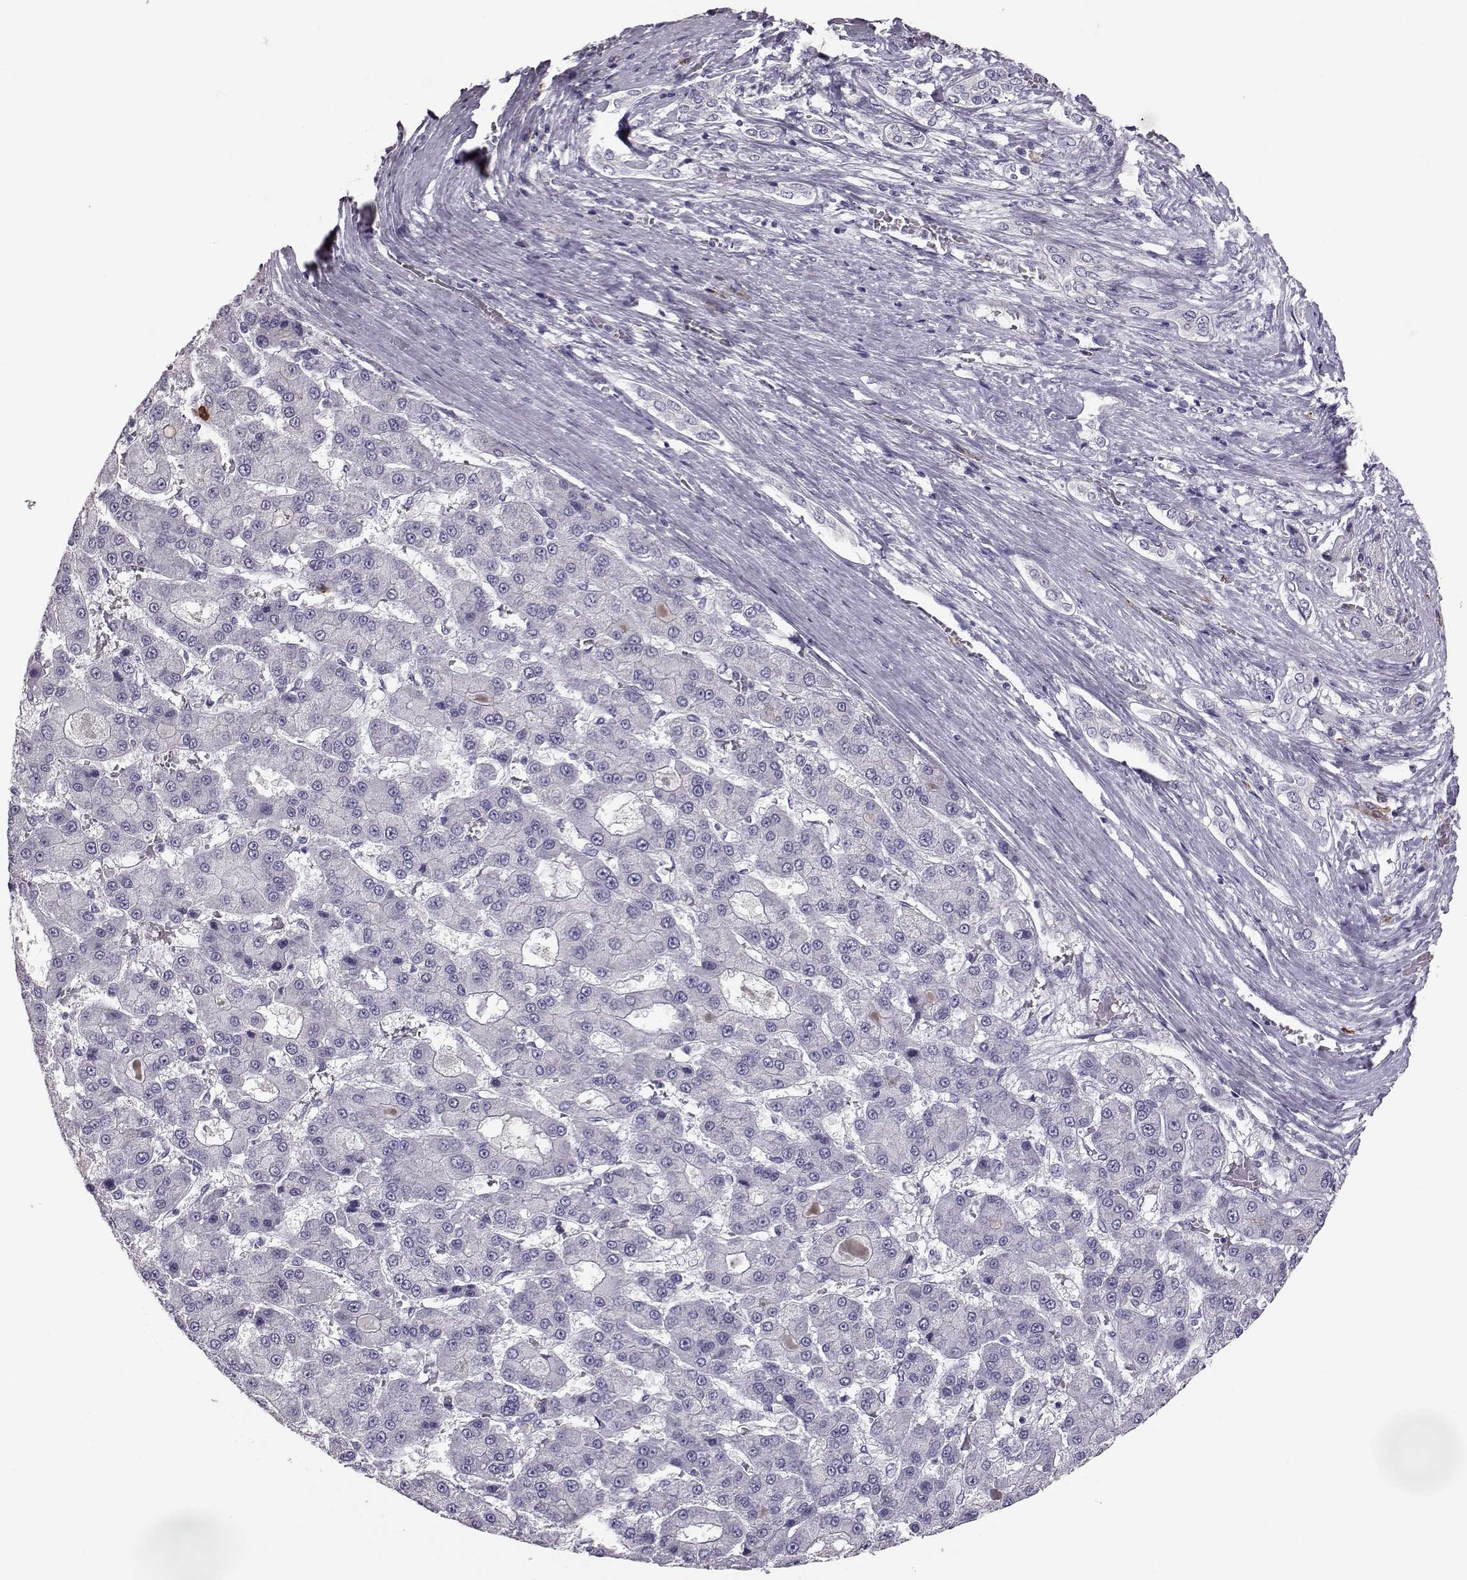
{"staining": {"intensity": "negative", "quantity": "none", "location": "none"}, "tissue": "liver cancer", "cell_type": "Tumor cells", "image_type": "cancer", "snomed": [{"axis": "morphology", "description": "Carcinoma, Hepatocellular, NOS"}, {"axis": "topography", "description": "Liver"}], "caption": "Micrograph shows no protein staining in tumor cells of liver hepatocellular carcinoma tissue.", "gene": "ADGRG5", "patient": {"sex": "male", "age": 70}}